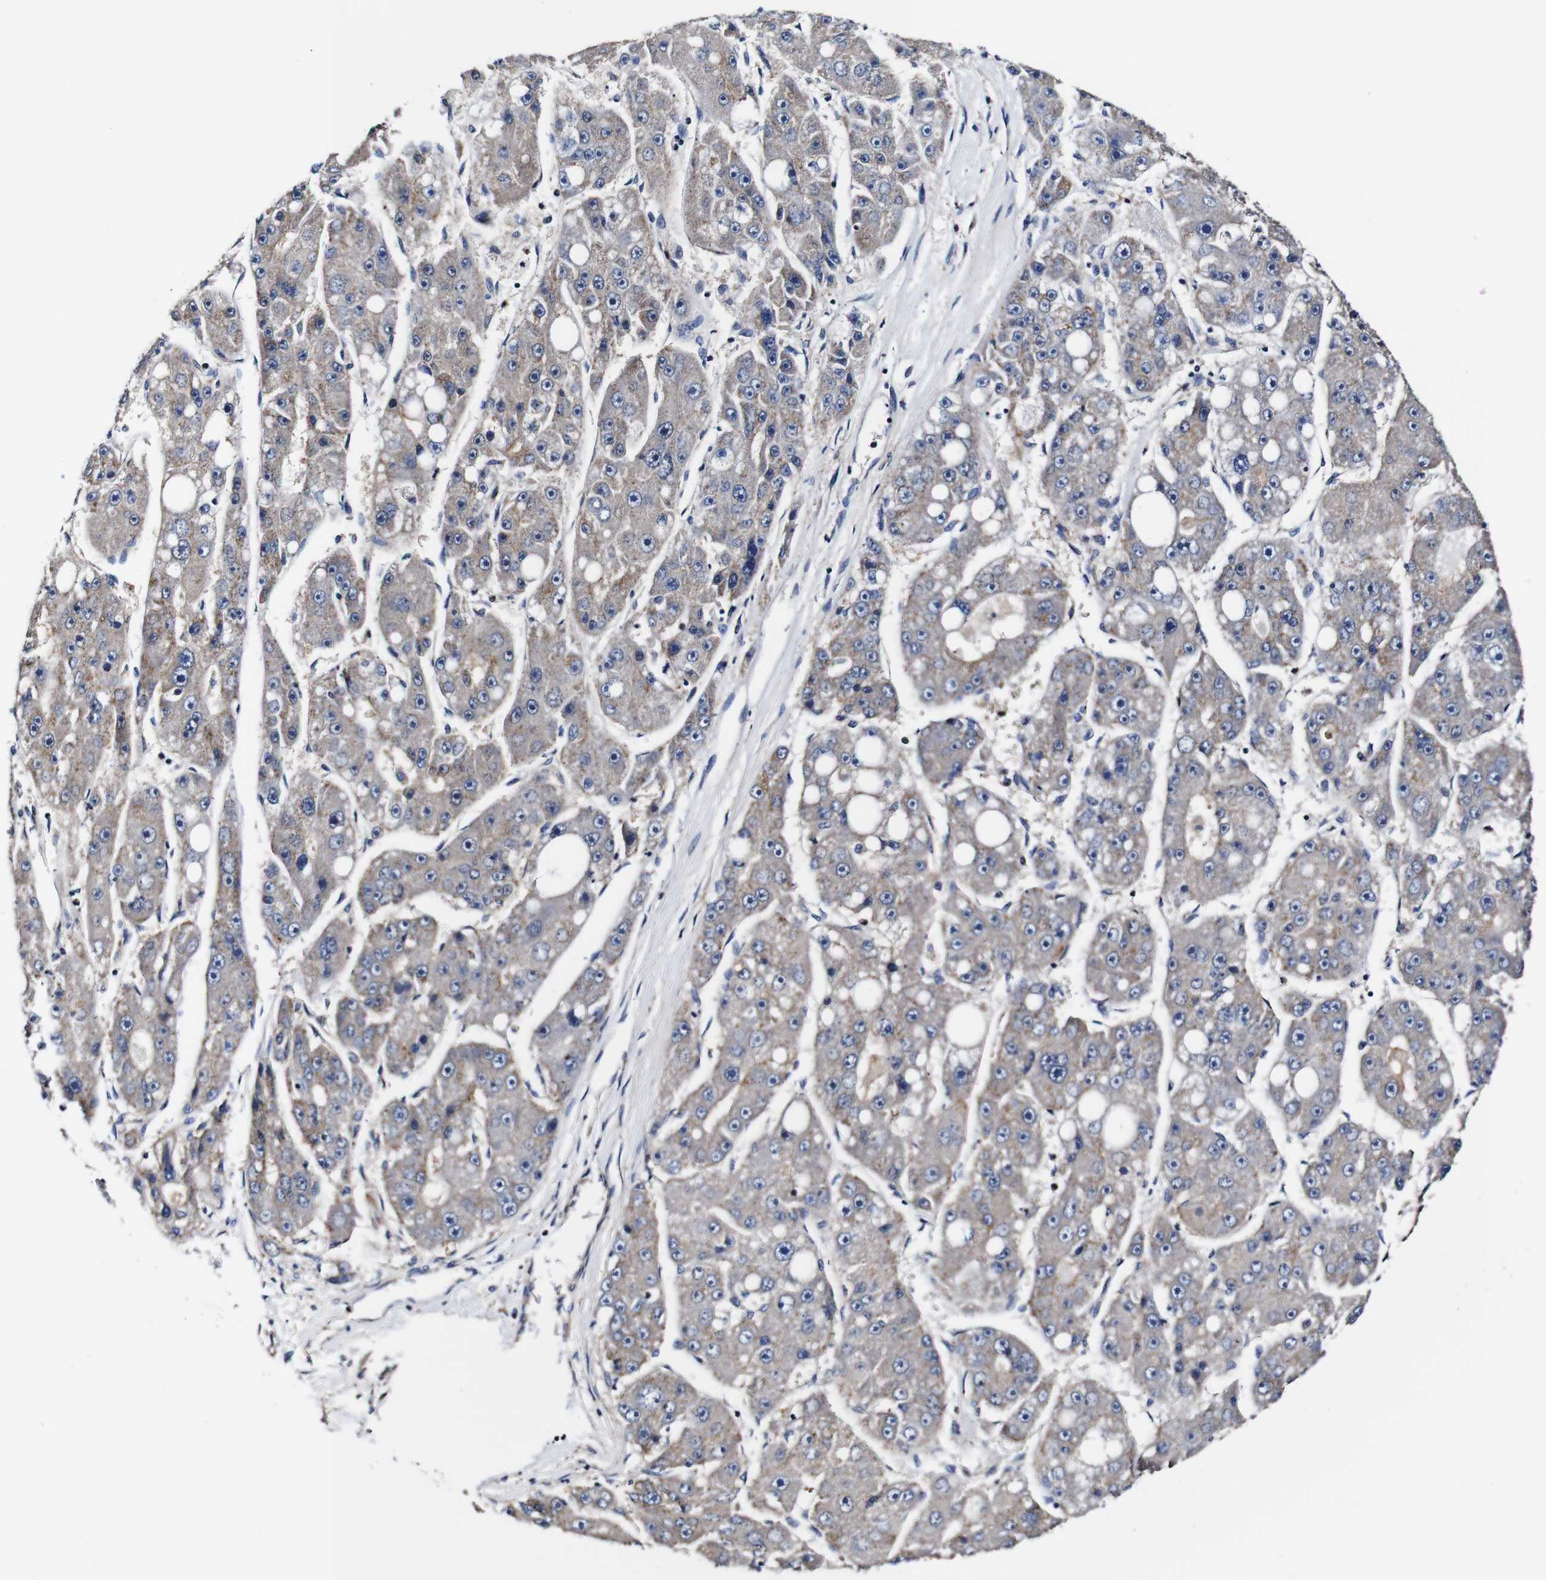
{"staining": {"intensity": "weak", "quantity": "<25%", "location": "cytoplasmic/membranous"}, "tissue": "liver cancer", "cell_type": "Tumor cells", "image_type": "cancer", "snomed": [{"axis": "morphology", "description": "Carcinoma, Hepatocellular, NOS"}, {"axis": "topography", "description": "Liver"}], "caption": "Liver cancer (hepatocellular carcinoma) was stained to show a protein in brown. There is no significant expression in tumor cells. Brightfield microscopy of immunohistochemistry (IHC) stained with DAB (brown) and hematoxylin (blue), captured at high magnification.", "gene": "PDCD6IP", "patient": {"sex": "female", "age": 61}}